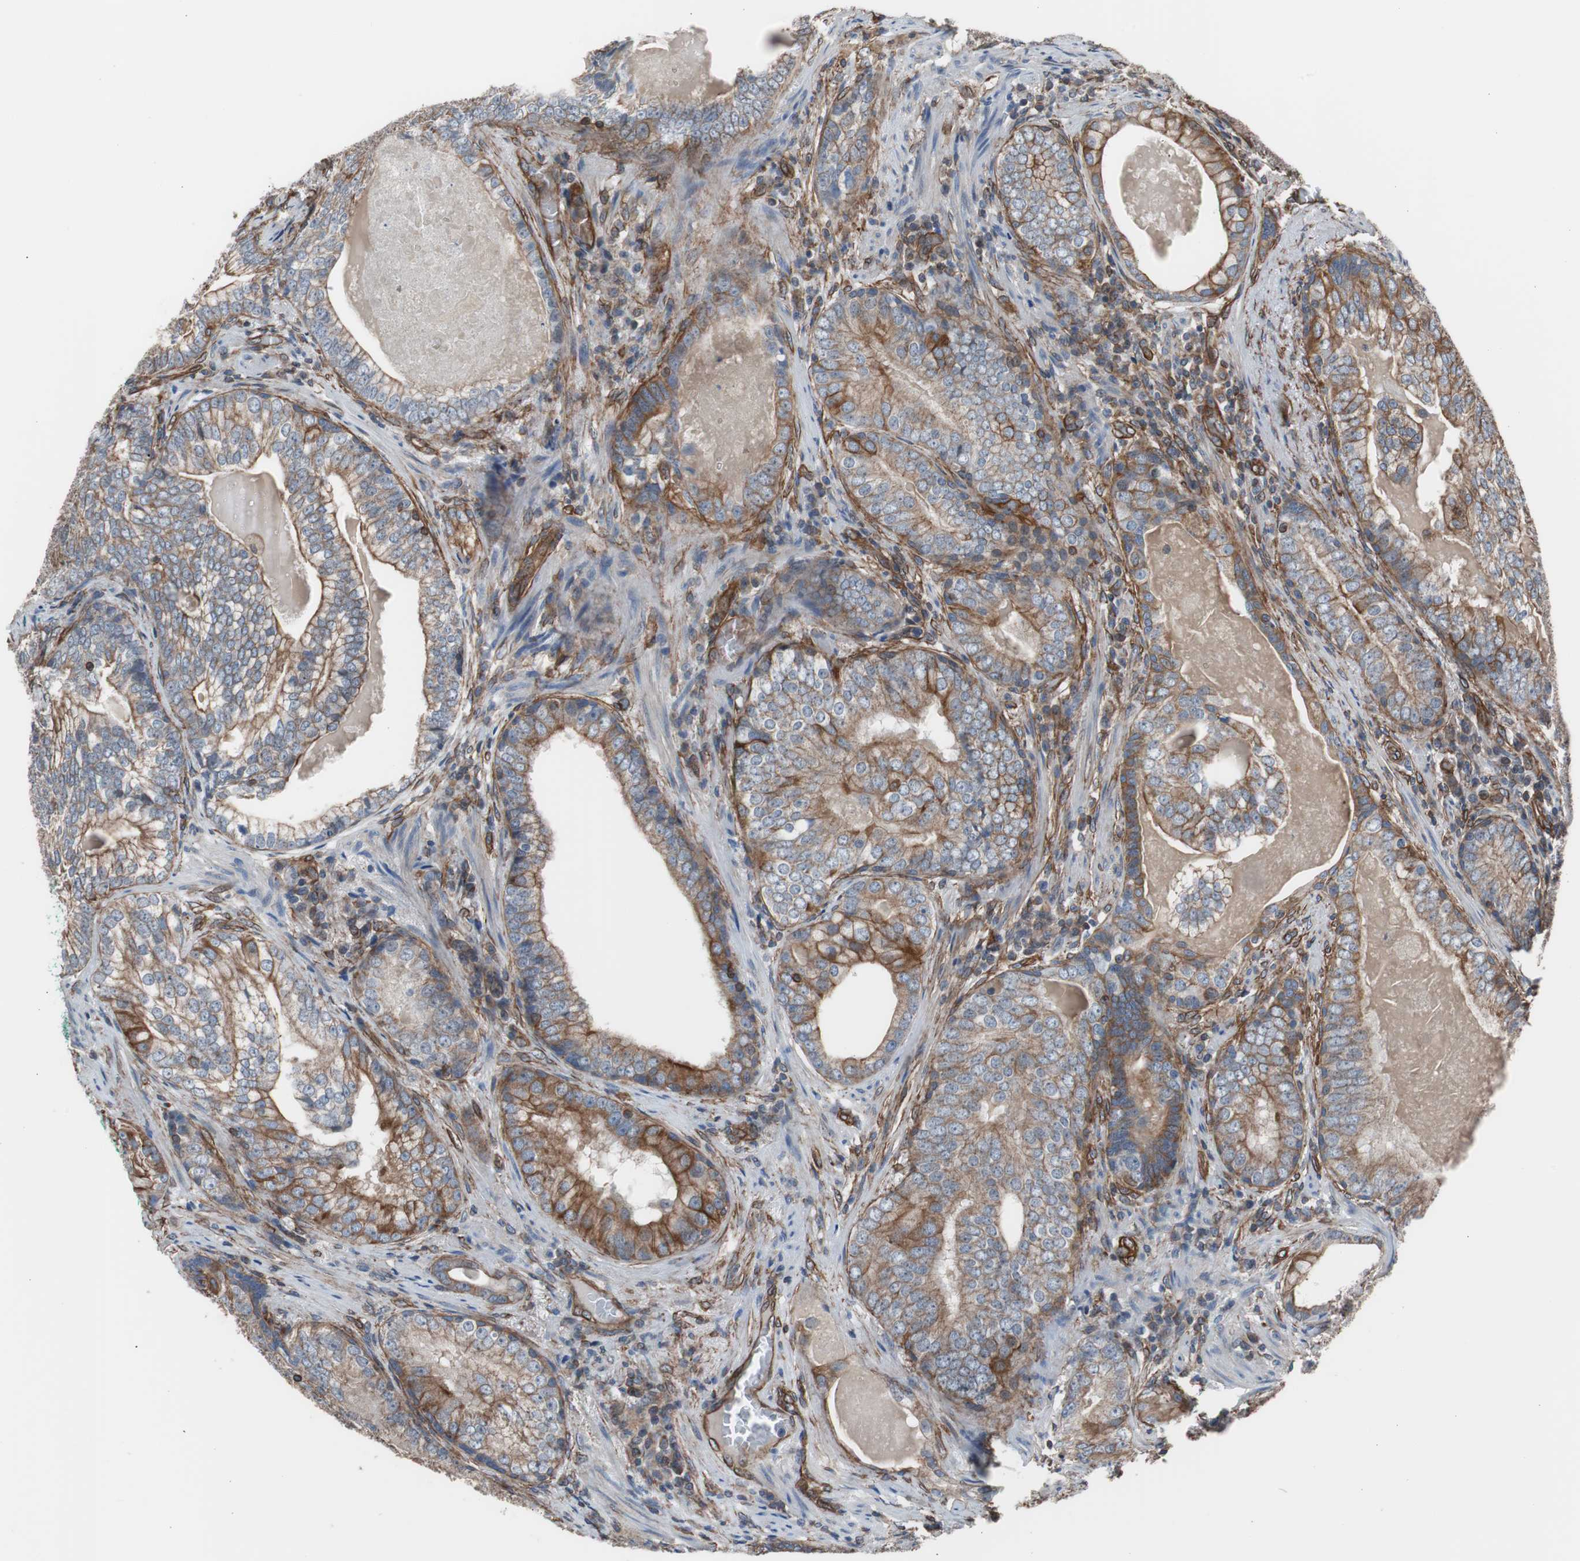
{"staining": {"intensity": "moderate", "quantity": "25%-75%", "location": "cytoplasmic/membranous"}, "tissue": "prostate cancer", "cell_type": "Tumor cells", "image_type": "cancer", "snomed": [{"axis": "morphology", "description": "Adenocarcinoma, High grade"}, {"axis": "topography", "description": "Prostate"}], "caption": "Human prostate high-grade adenocarcinoma stained for a protein (brown) reveals moderate cytoplasmic/membranous positive staining in about 25%-75% of tumor cells.", "gene": "KIF3B", "patient": {"sex": "male", "age": 66}}